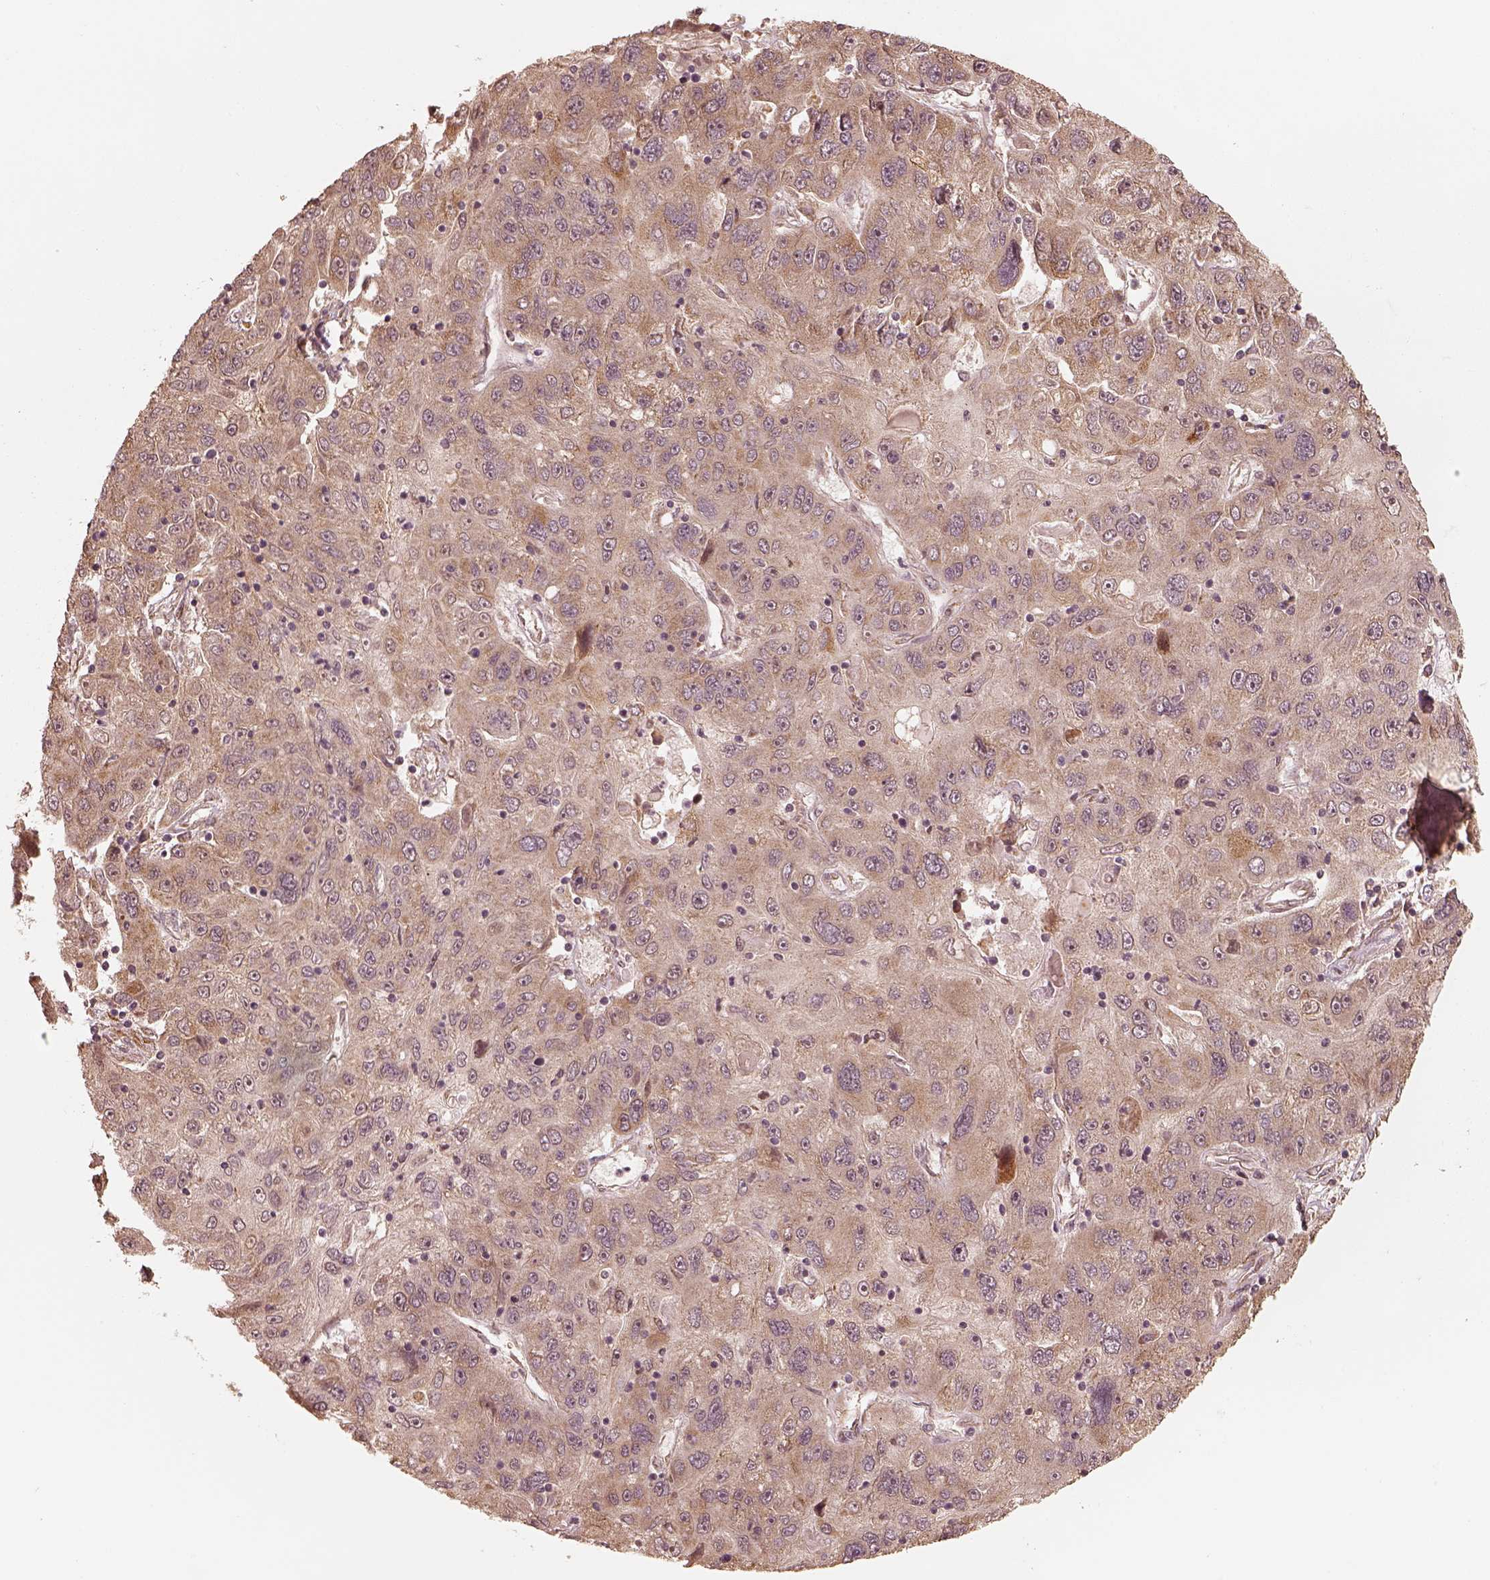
{"staining": {"intensity": "moderate", "quantity": "<25%", "location": "cytoplasmic/membranous"}, "tissue": "stomach cancer", "cell_type": "Tumor cells", "image_type": "cancer", "snomed": [{"axis": "morphology", "description": "Adenocarcinoma, NOS"}, {"axis": "topography", "description": "Stomach"}], "caption": "This is an image of IHC staining of adenocarcinoma (stomach), which shows moderate staining in the cytoplasmic/membranous of tumor cells.", "gene": "DNAJC25", "patient": {"sex": "male", "age": 56}}